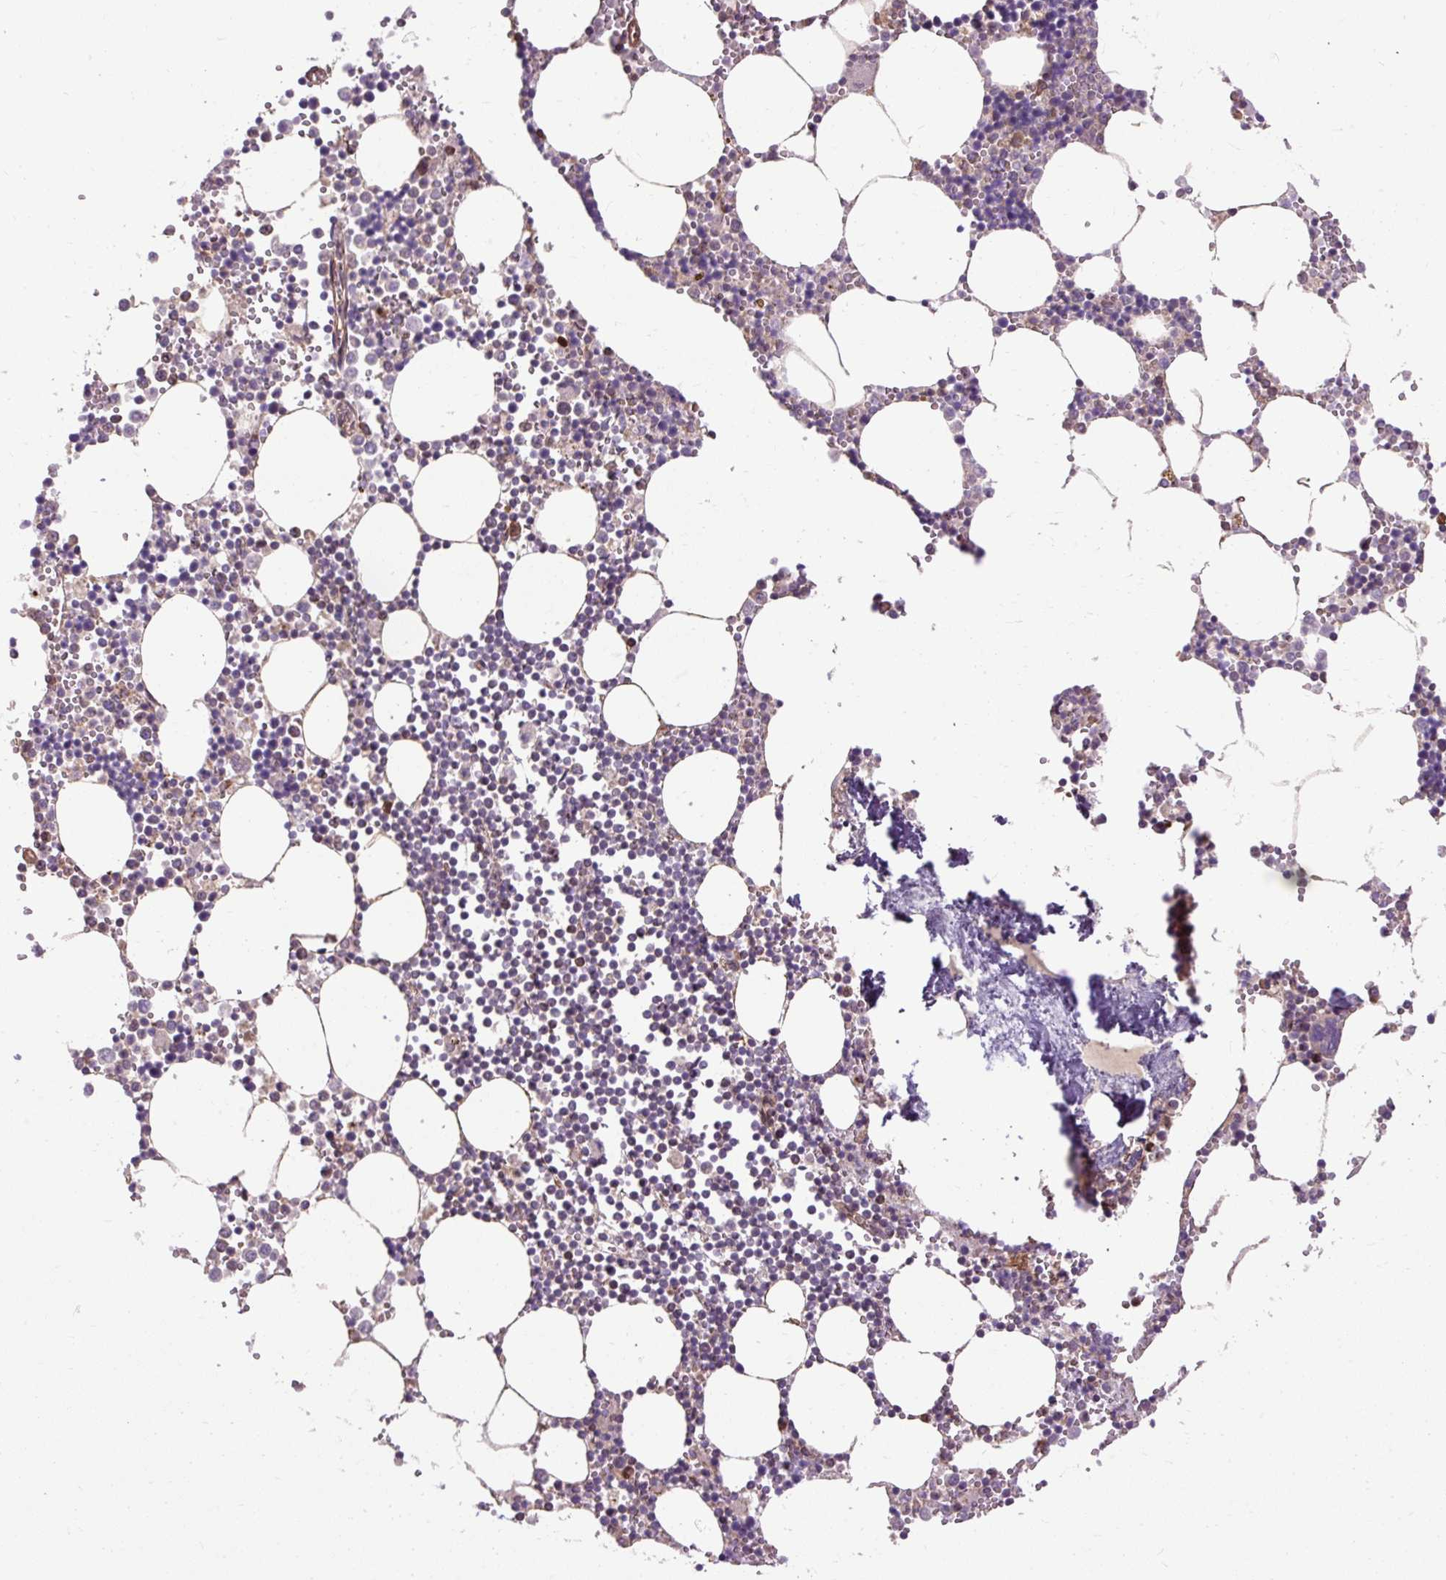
{"staining": {"intensity": "moderate", "quantity": "<25%", "location": "cytoplasmic/membranous"}, "tissue": "bone marrow", "cell_type": "Hematopoietic cells", "image_type": "normal", "snomed": [{"axis": "morphology", "description": "Normal tissue, NOS"}, {"axis": "topography", "description": "Bone marrow"}], "caption": "About <25% of hematopoietic cells in normal bone marrow demonstrate moderate cytoplasmic/membranous protein expression as visualized by brown immunohistochemical staining.", "gene": "FLRT1", "patient": {"sex": "male", "age": 54}}